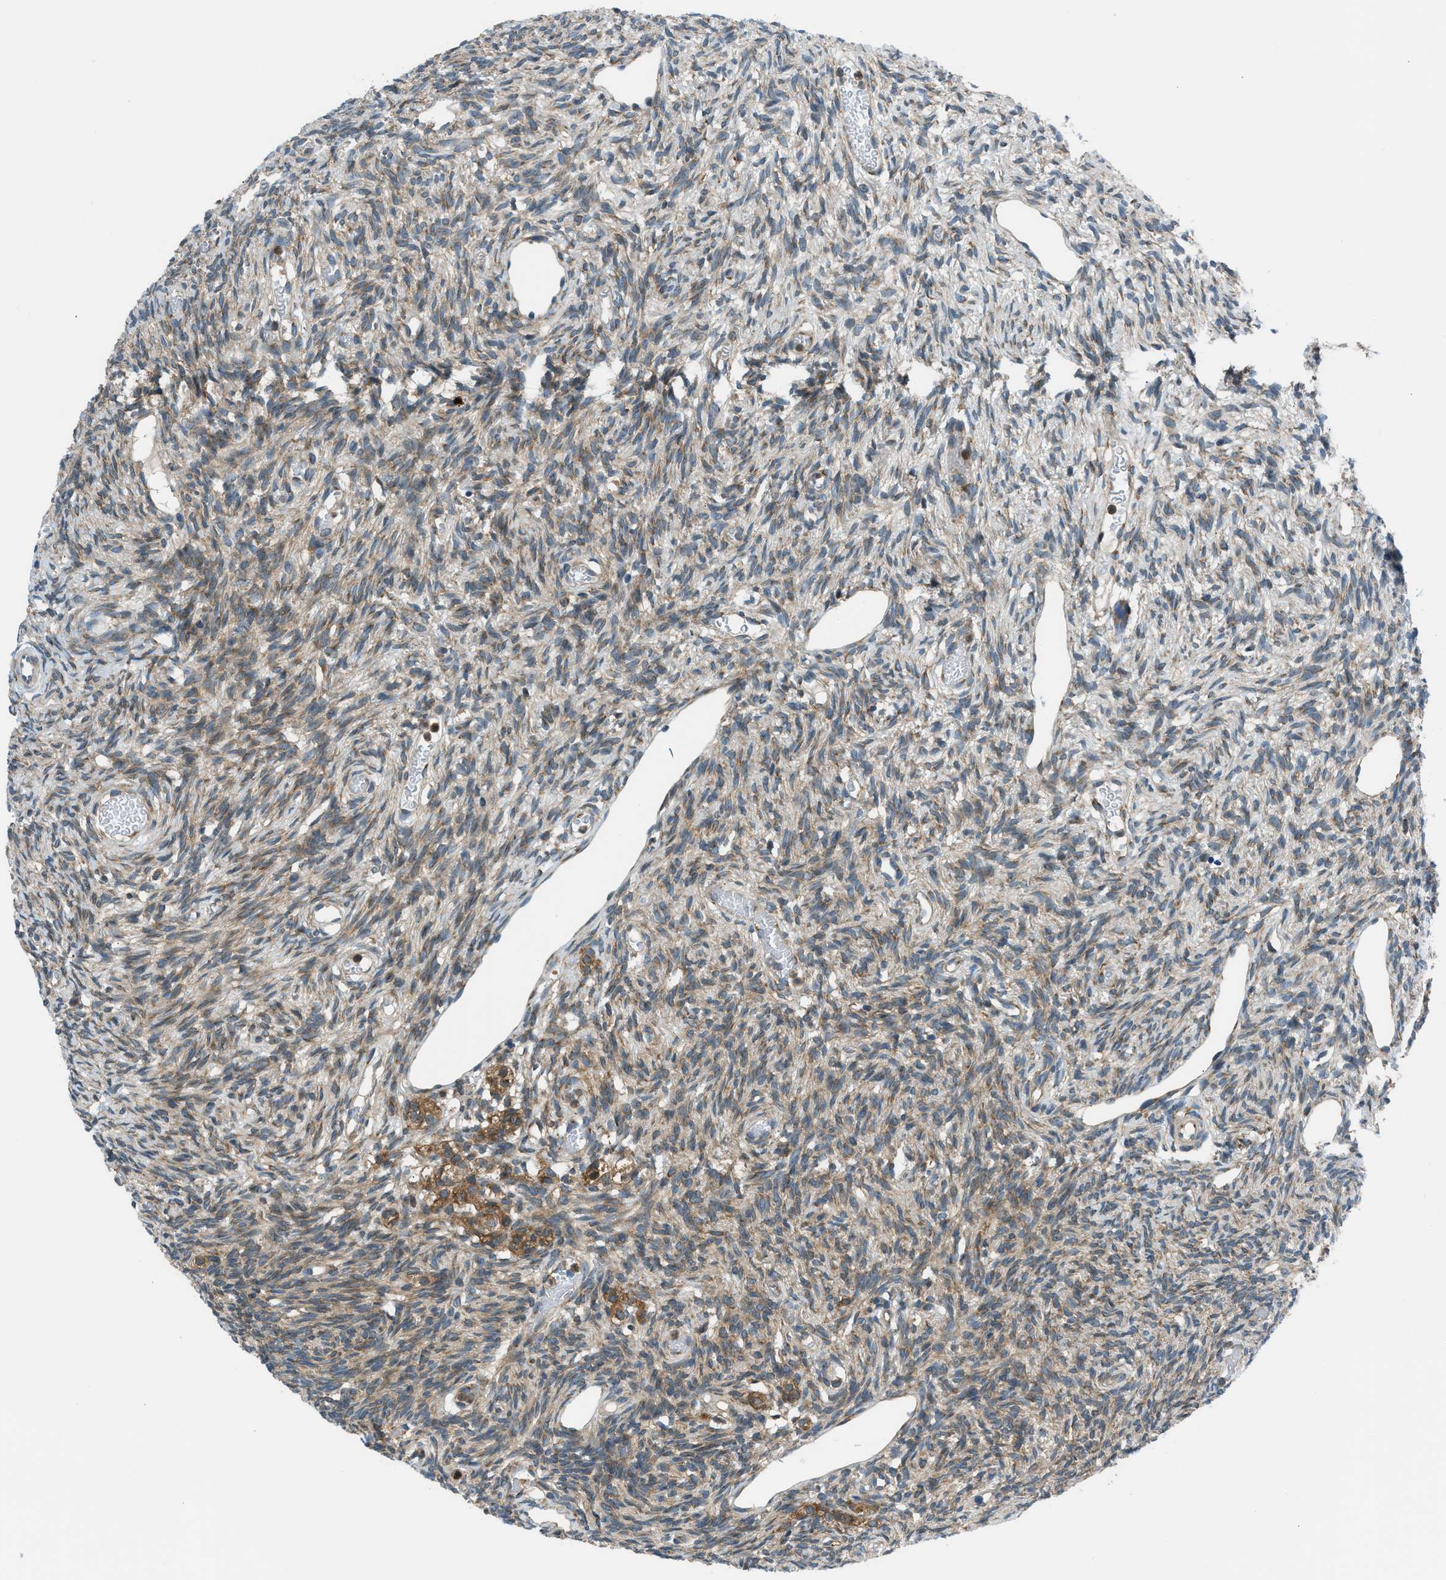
{"staining": {"intensity": "moderate", "quantity": ">75%", "location": "cytoplasmic/membranous"}, "tissue": "ovary", "cell_type": "Follicle cells", "image_type": "normal", "snomed": [{"axis": "morphology", "description": "Normal tissue, NOS"}, {"axis": "topography", "description": "Ovary"}], "caption": "A brown stain shows moderate cytoplasmic/membranous expression of a protein in follicle cells of unremarkable ovary. The staining is performed using DAB (3,3'-diaminobenzidine) brown chromogen to label protein expression. The nuclei are counter-stained blue using hematoxylin.", "gene": "EDARADD", "patient": {"sex": "female", "age": 33}}